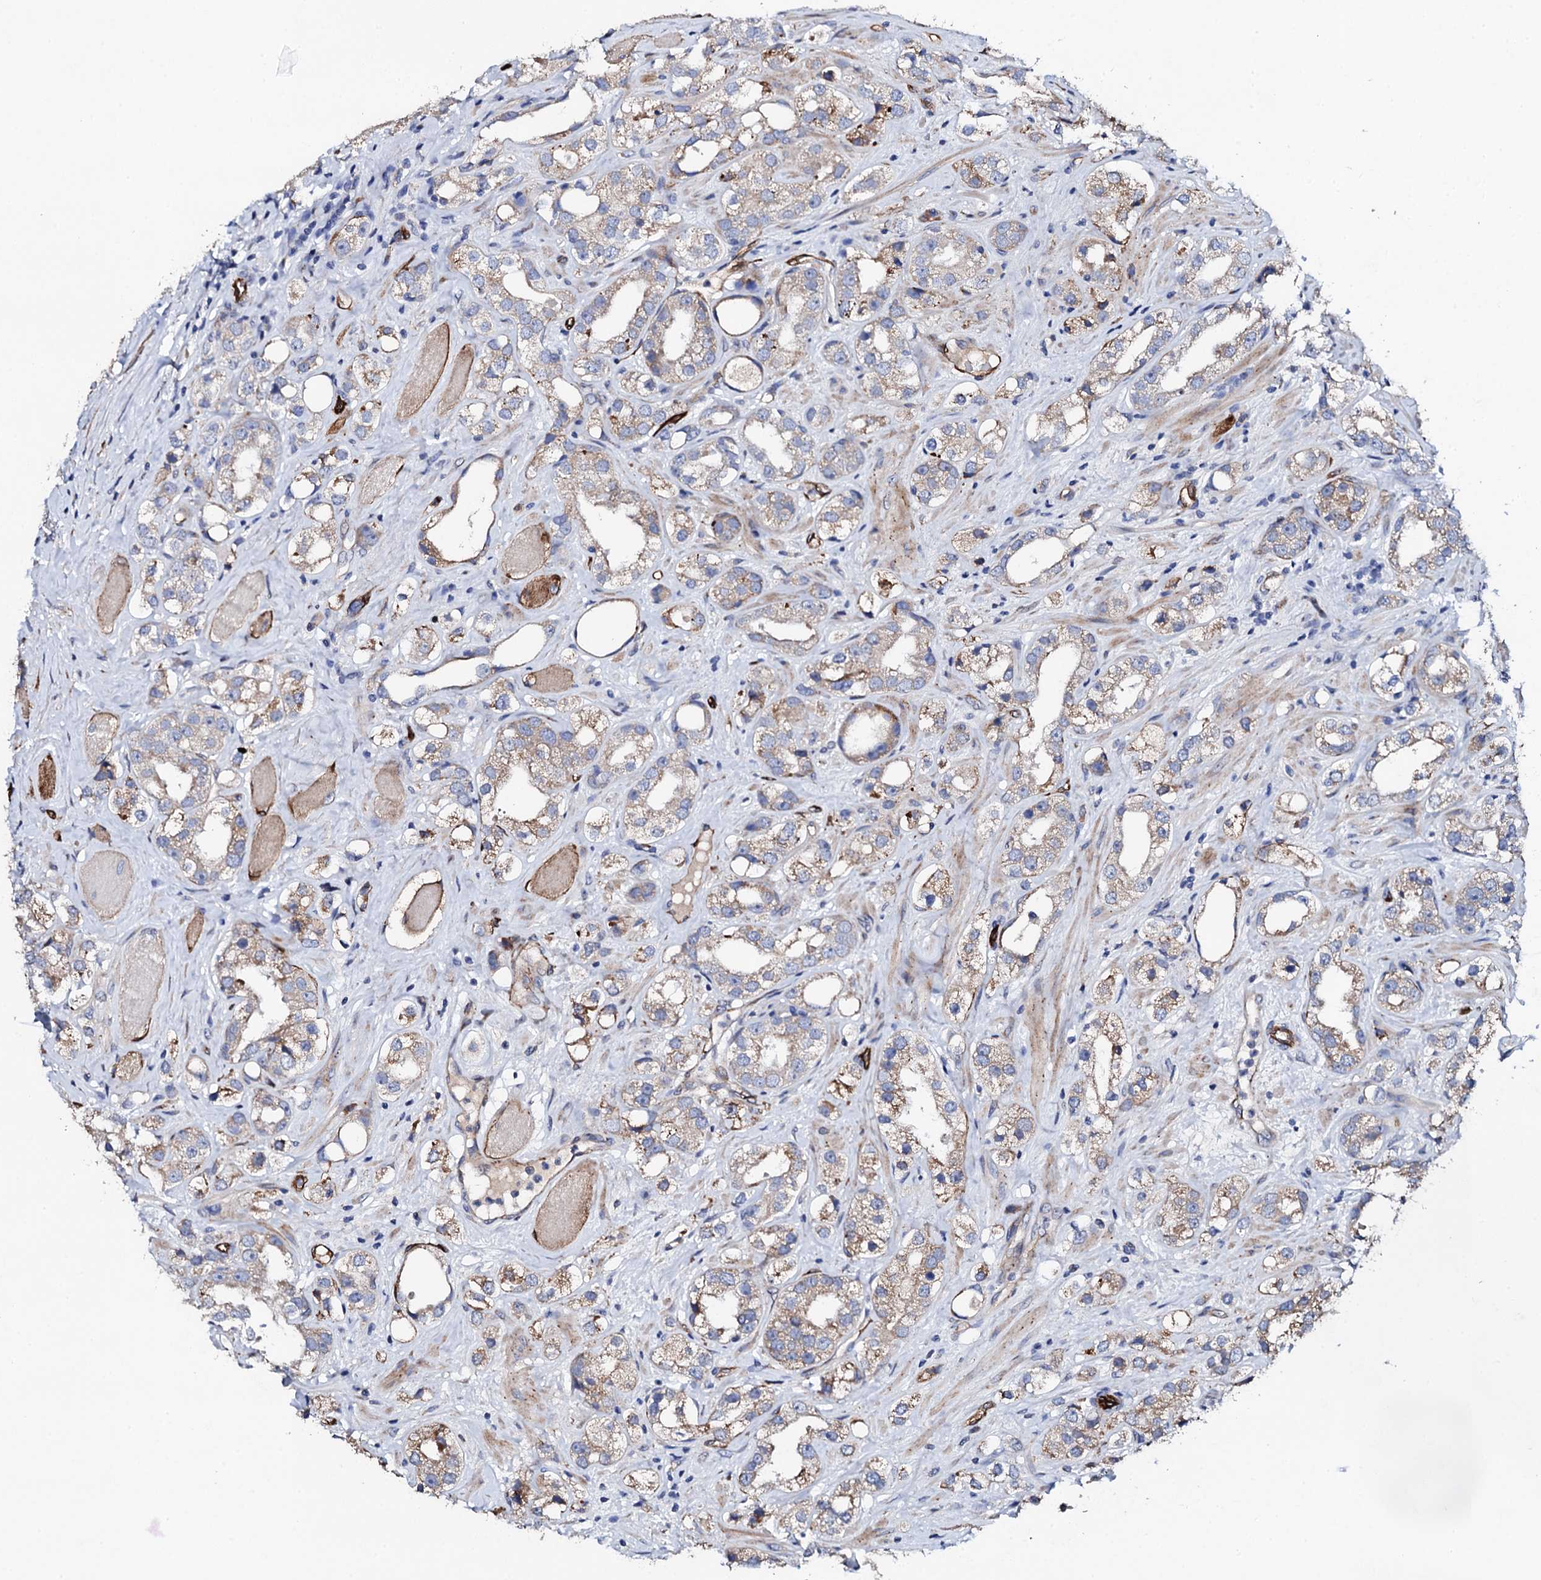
{"staining": {"intensity": "moderate", "quantity": ">75%", "location": "cytoplasmic/membranous"}, "tissue": "prostate cancer", "cell_type": "Tumor cells", "image_type": "cancer", "snomed": [{"axis": "morphology", "description": "Adenocarcinoma, NOS"}, {"axis": "topography", "description": "Prostate"}], "caption": "Prostate adenocarcinoma stained for a protein demonstrates moderate cytoplasmic/membranous positivity in tumor cells.", "gene": "DBX1", "patient": {"sex": "male", "age": 79}}